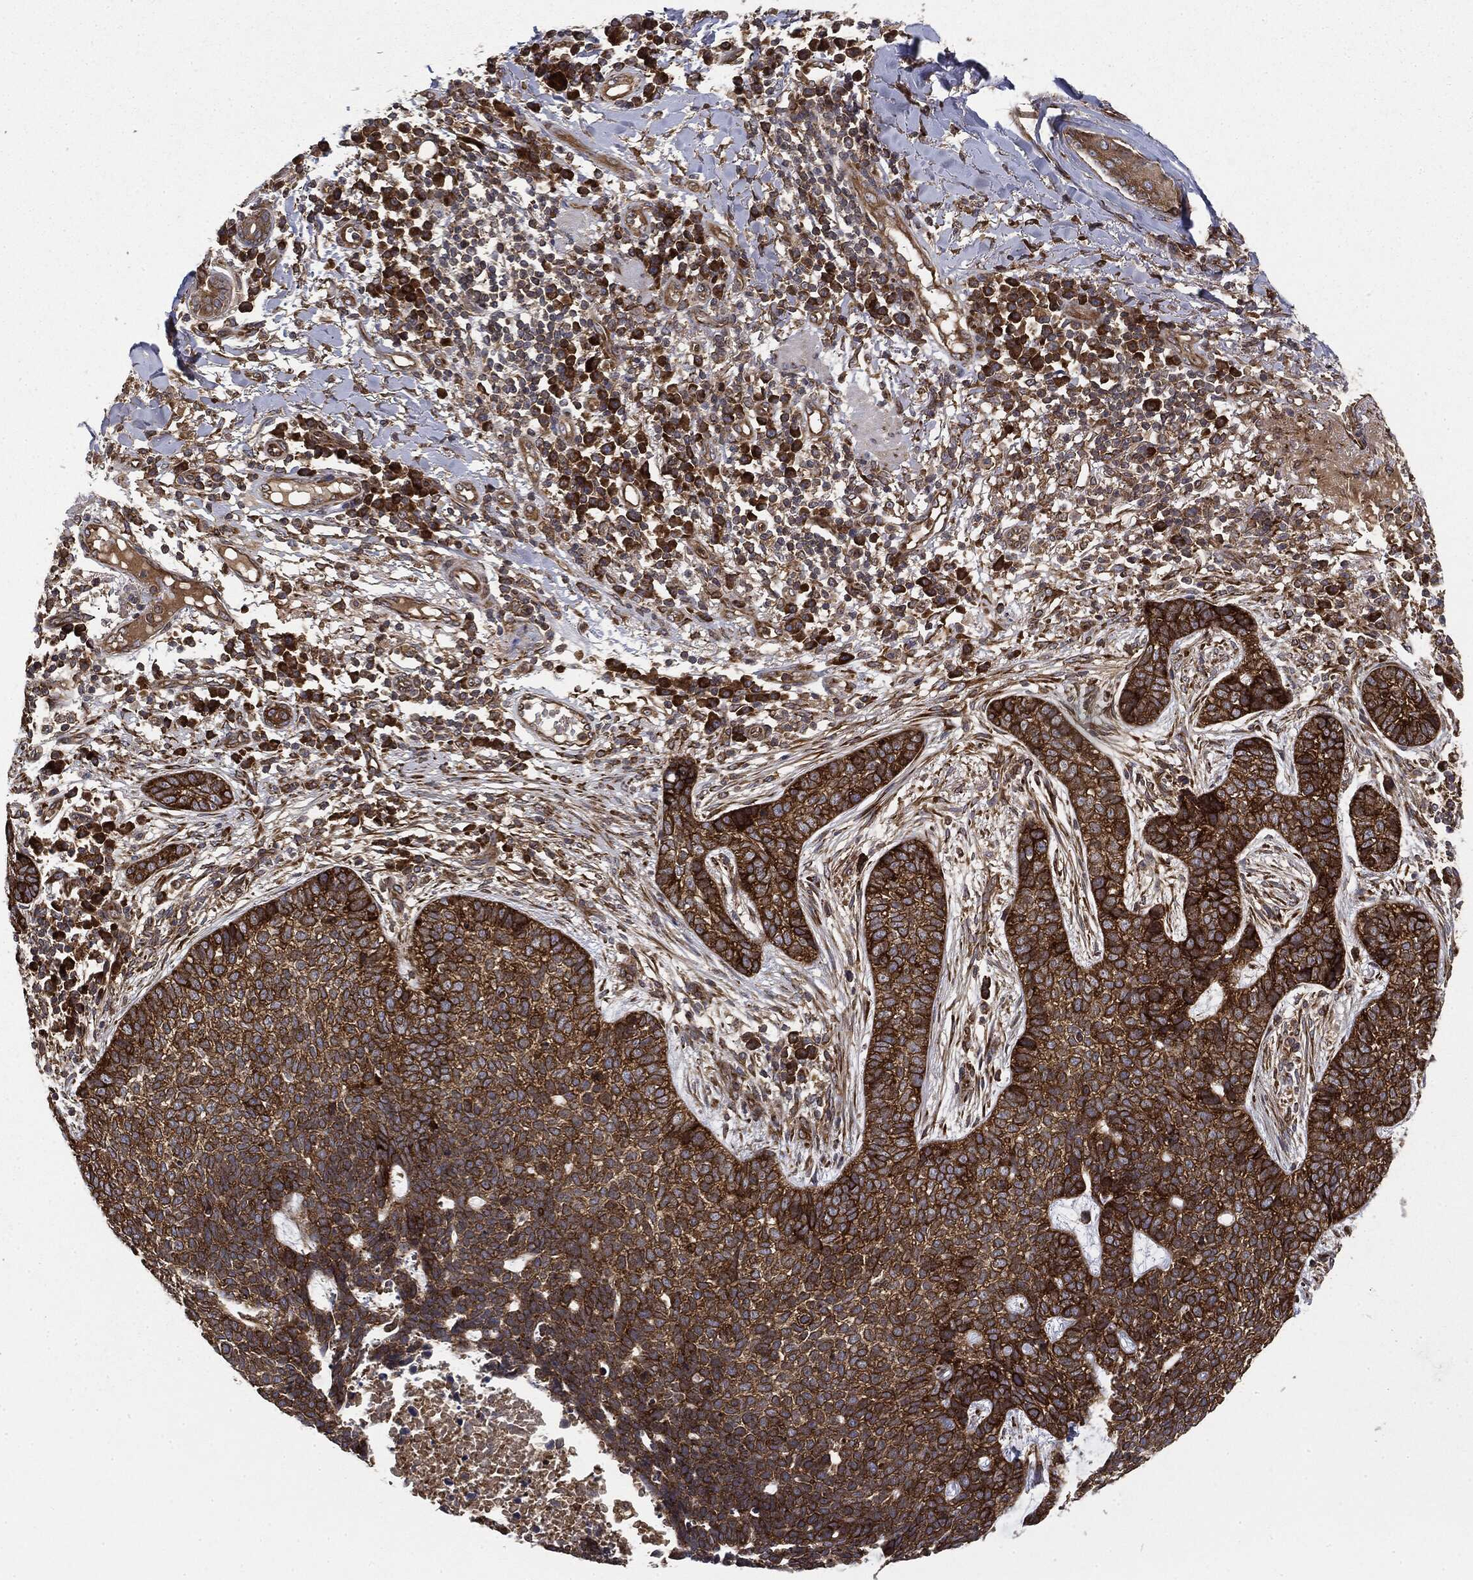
{"staining": {"intensity": "strong", "quantity": ">75%", "location": "cytoplasmic/membranous"}, "tissue": "skin cancer", "cell_type": "Tumor cells", "image_type": "cancer", "snomed": [{"axis": "morphology", "description": "Squamous cell carcinoma, NOS"}, {"axis": "topography", "description": "Skin"}], "caption": "Tumor cells display high levels of strong cytoplasmic/membranous staining in approximately >75% of cells in human skin cancer (squamous cell carcinoma).", "gene": "EIF2AK2", "patient": {"sex": "male", "age": 88}}